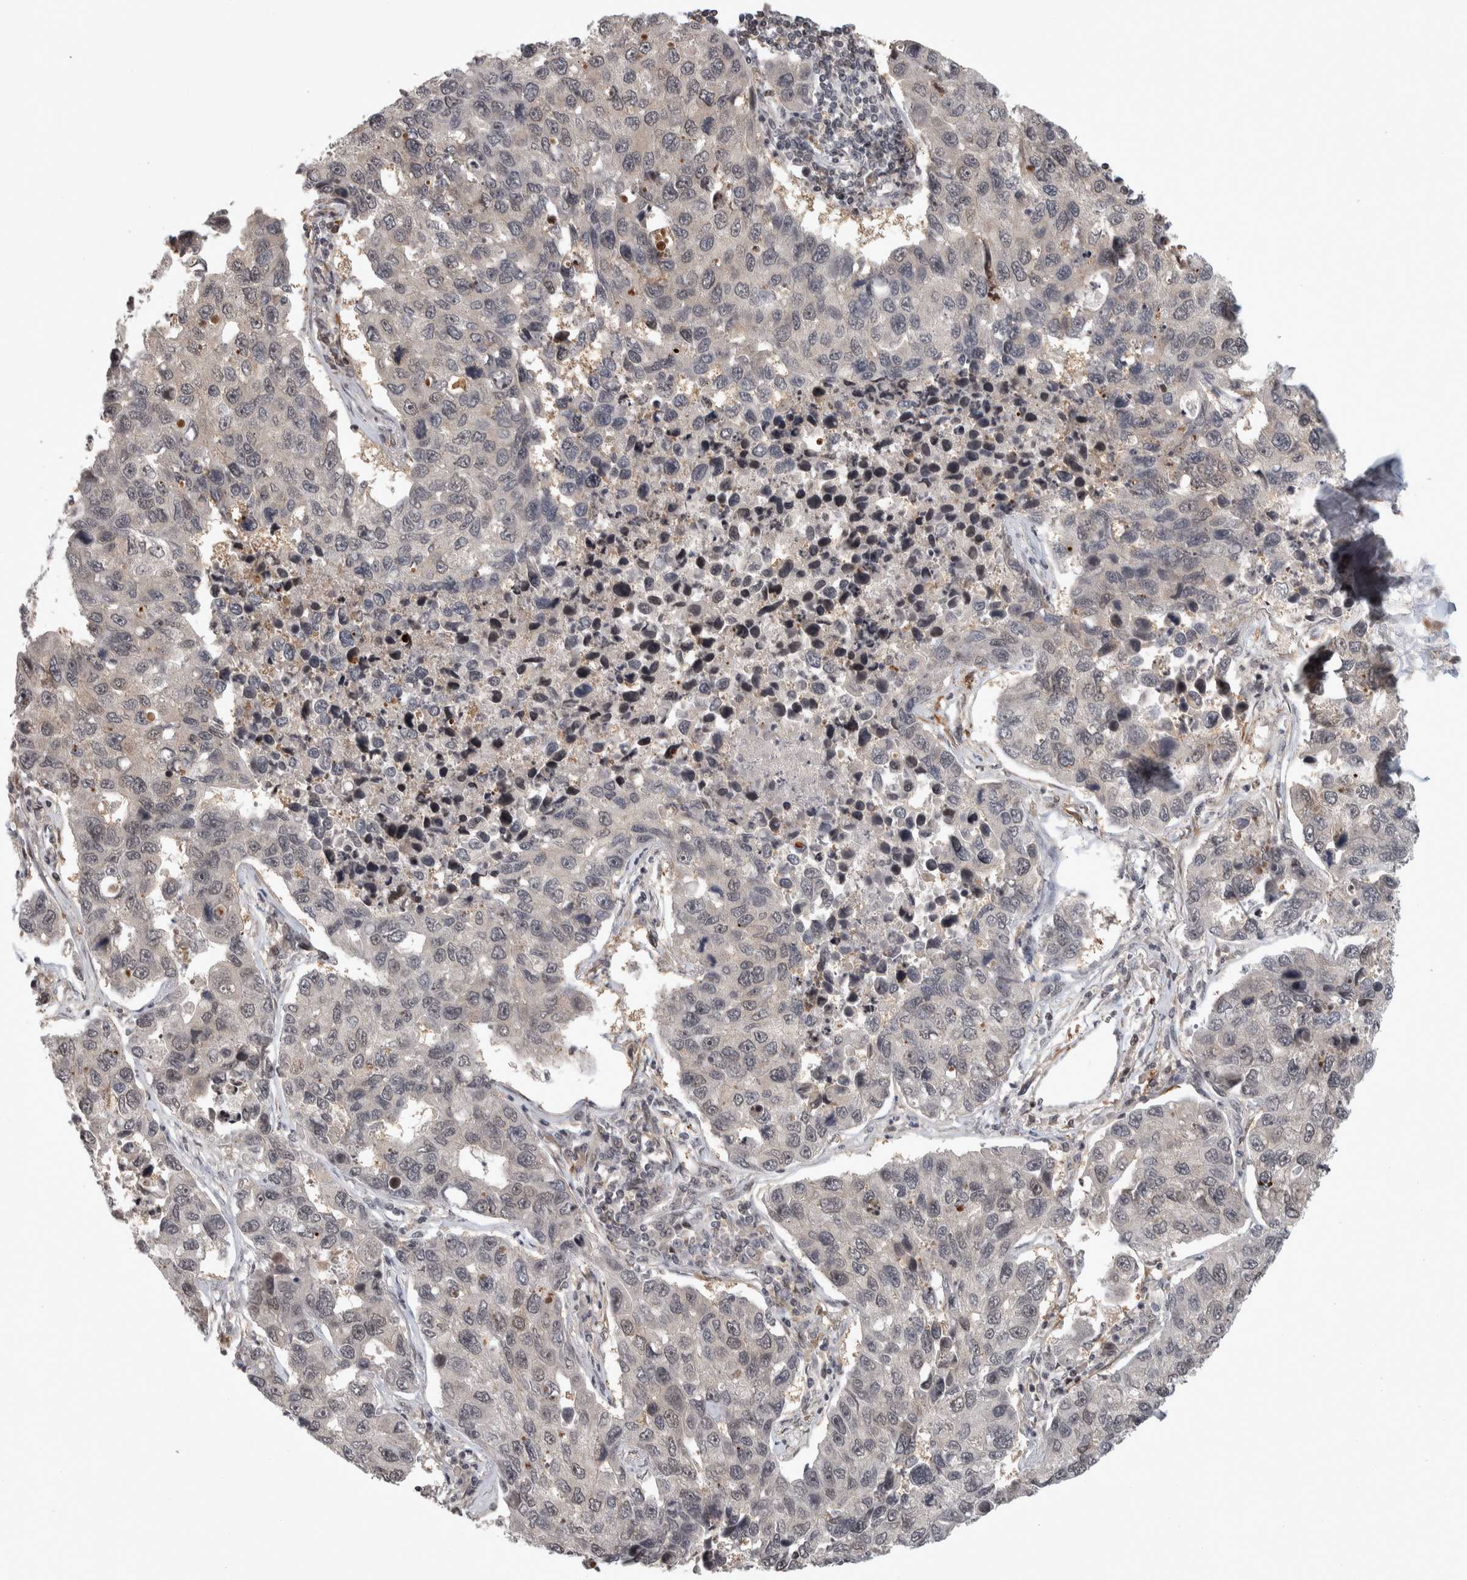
{"staining": {"intensity": "weak", "quantity": "<25%", "location": "cytoplasmic/membranous,nuclear"}, "tissue": "lung cancer", "cell_type": "Tumor cells", "image_type": "cancer", "snomed": [{"axis": "morphology", "description": "Adenocarcinoma, NOS"}, {"axis": "topography", "description": "Lung"}], "caption": "Lung cancer (adenocarcinoma) was stained to show a protein in brown. There is no significant staining in tumor cells.", "gene": "ZSCAN21", "patient": {"sex": "male", "age": 64}}